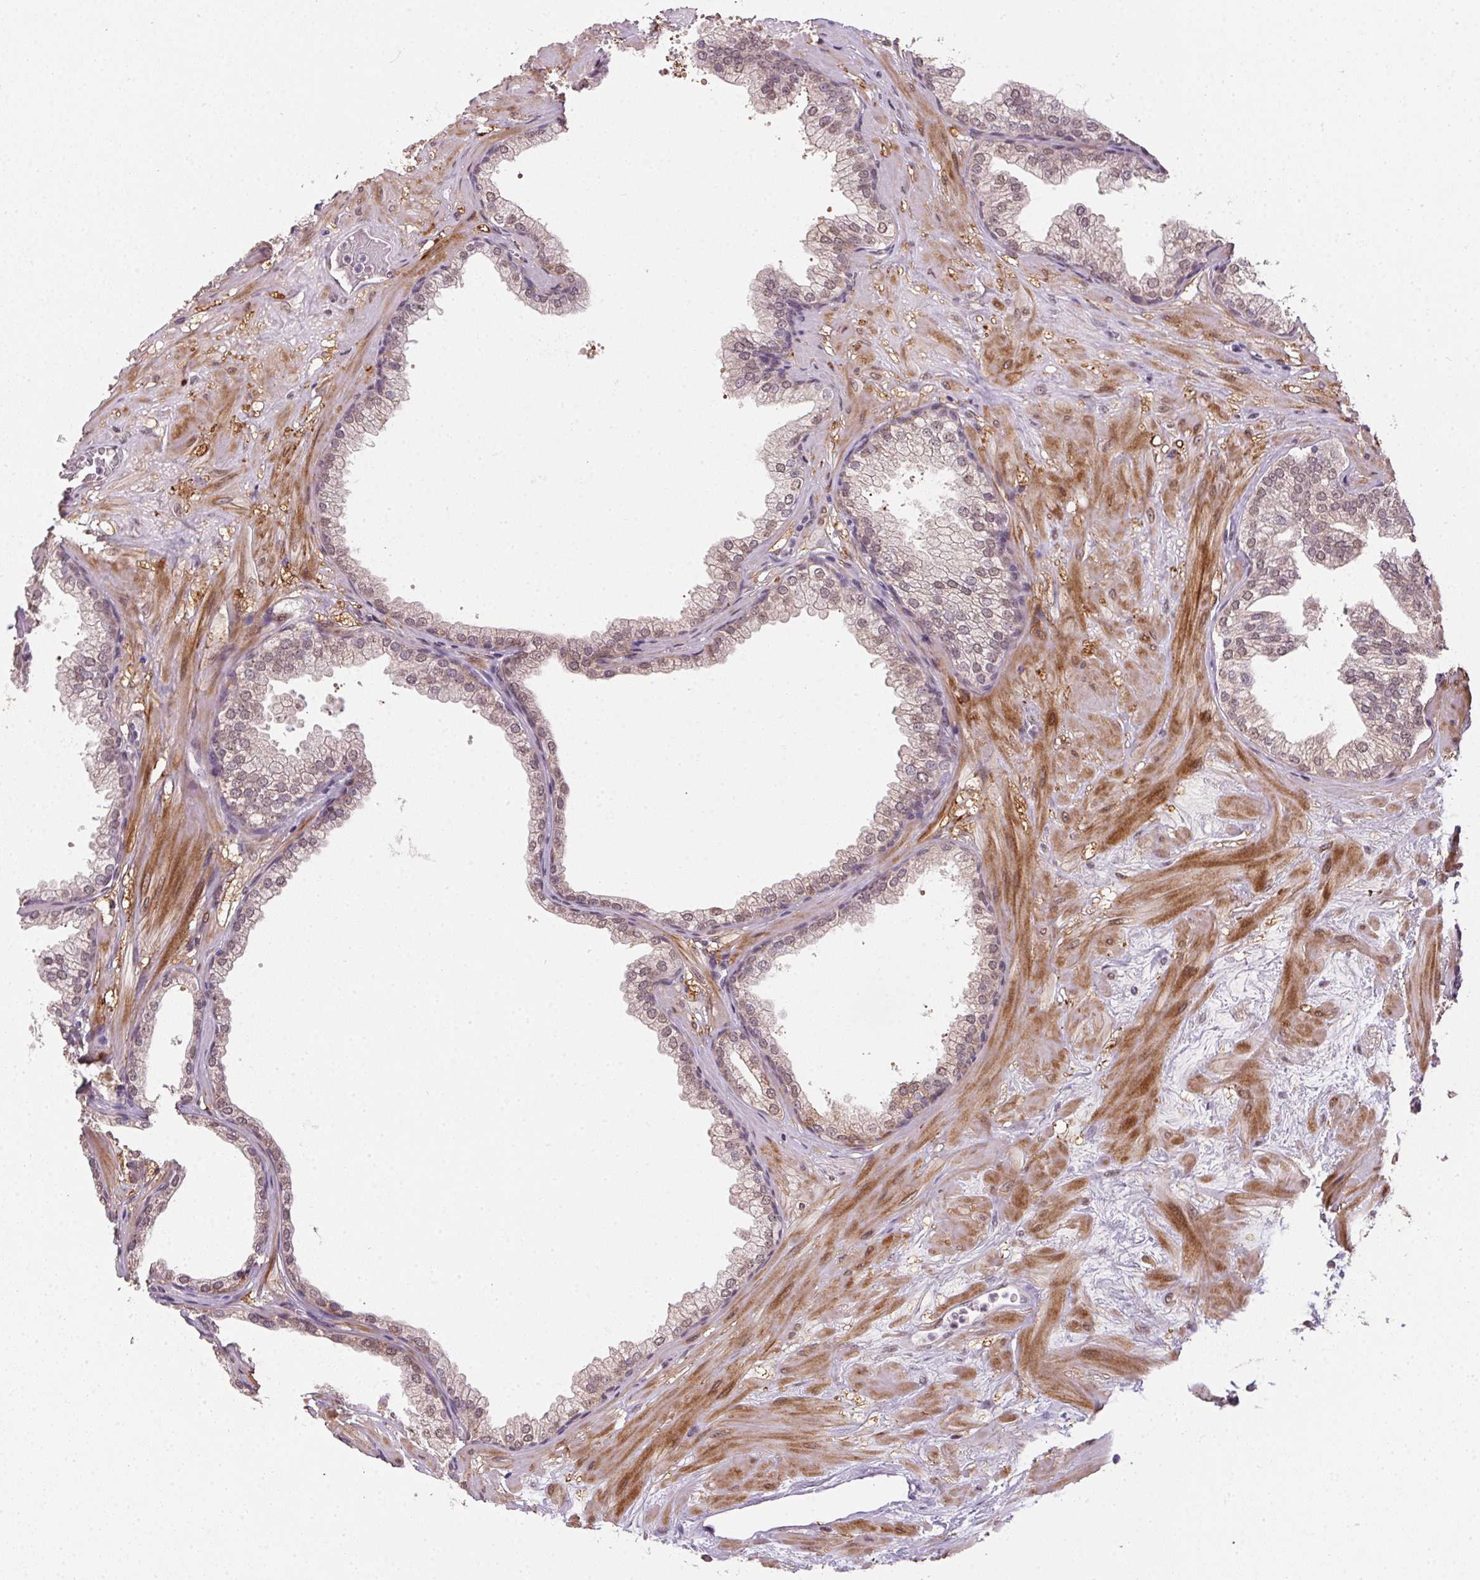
{"staining": {"intensity": "negative", "quantity": "none", "location": "none"}, "tissue": "prostate", "cell_type": "Glandular cells", "image_type": "normal", "snomed": [{"axis": "morphology", "description": "Normal tissue, NOS"}, {"axis": "topography", "description": "Prostate"}], "caption": "IHC micrograph of normal human prostate stained for a protein (brown), which reveals no staining in glandular cells. (DAB immunohistochemistry (IHC), high magnification).", "gene": "PPP4R4", "patient": {"sex": "male", "age": 37}}